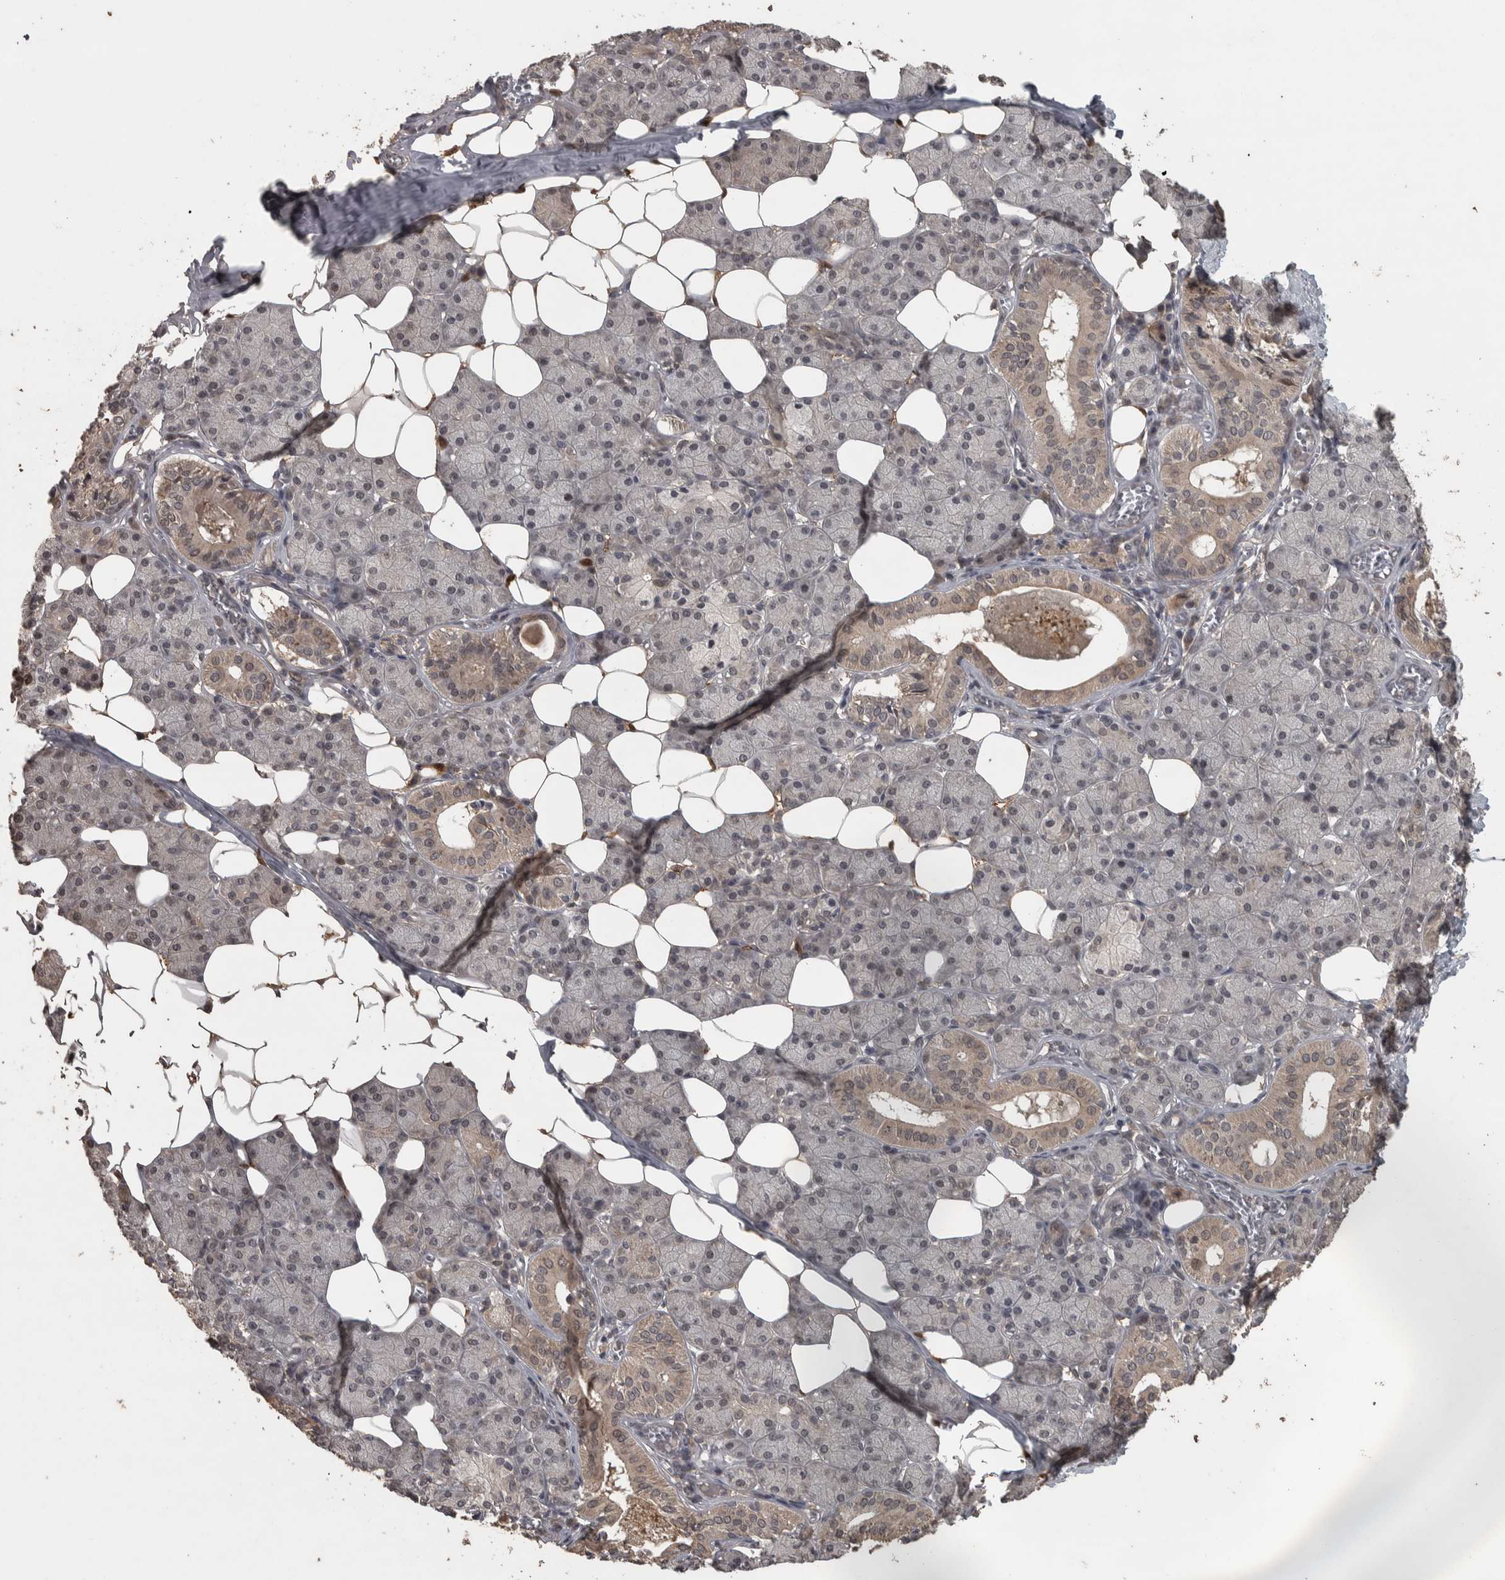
{"staining": {"intensity": "moderate", "quantity": "25%-75%", "location": "cytoplasmic/membranous,nuclear"}, "tissue": "salivary gland", "cell_type": "Glandular cells", "image_type": "normal", "snomed": [{"axis": "morphology", "description": "Normal tissue, NOS"}, {"axis": "topography", "description": "Salivary gland"}], "caption": "Immunohistochemistry (IHC) micrograph of benign salivary gland: salivary gland stained using IHC displays medium levels of moderate protein expression localized specifically in the cytoplasmic/membranous,nuclear of glandular cells, appearing as a cytoplasmic/membranous,nuclear brown color.", "gene": "ACO1", "patient": {"sex": "female", "age": 33}}